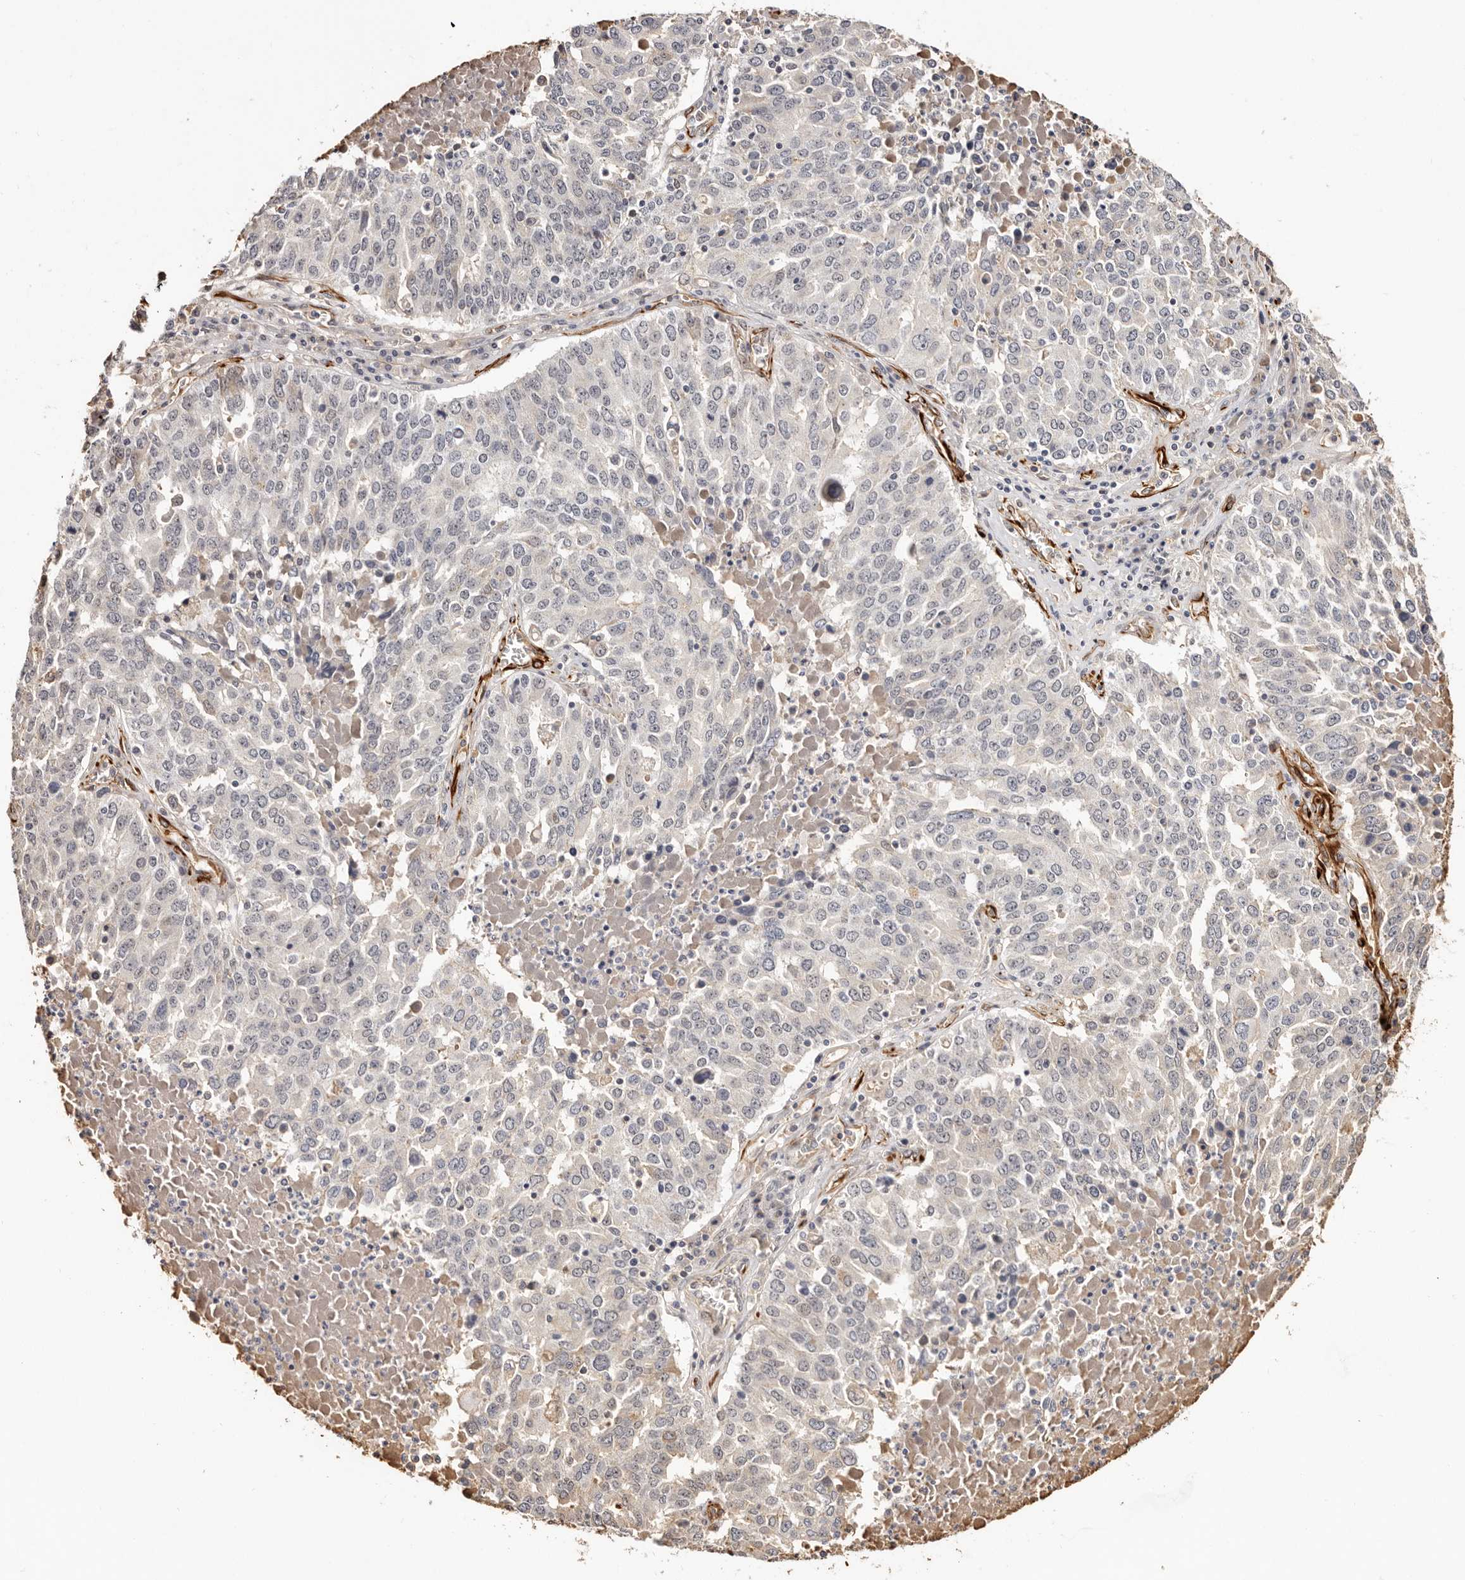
{"staining": {"intensity": "weak", "quantity": "<25%", "location": "cytoplasmic/membranous"}, "tissue": "ovarian cancer", "cell_type": "Tumor cells", "image_type": "cancer", "snomed": [{"axis": "morphology", "description": "Carcinoma, endometroid"}, {"axis": "topography", "description": "Ovary"}], "caption": "Immunohistochemistry of endometroid carcinoma (ovarian) displays no expression in tumor cells.", "gene": "ZNF557", "patient": {"sex": "female", "age": 62}}